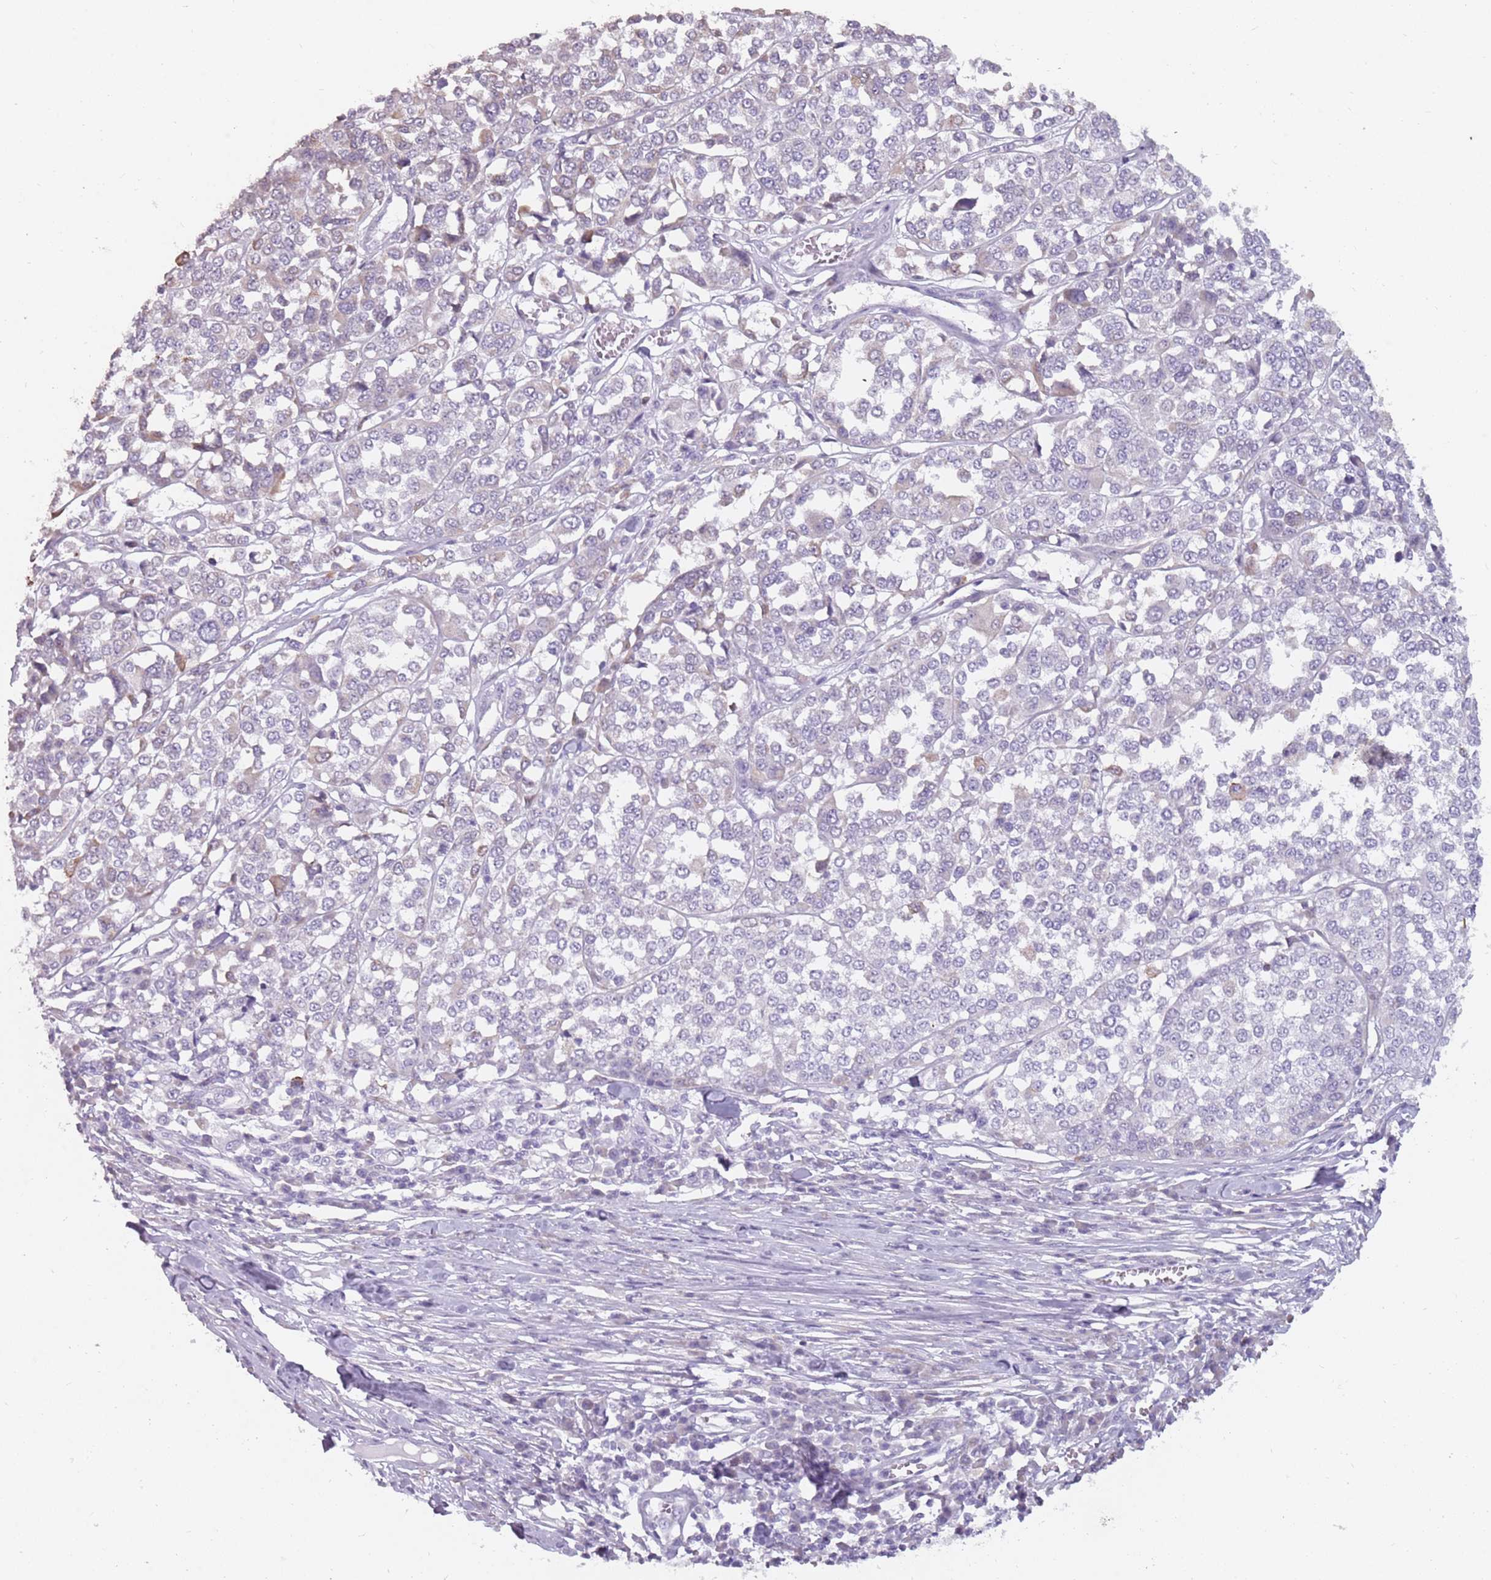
{"staining": {"intensity": "negative", "quantity": "none", "location": "none"}, "tissue": "melanoma", "cell_type": "Tumor cells", "image_type": "cancer", "snomed": [{"axis": "morphology", "description": "Malignant melanoma, Metastatic site"}, {"axis": "topography", "description": "Lymph node"}], "caption": "Immunohistochemical staining of melanoma exhibits no significant positivity in tumor cells.", "gene": "DDX4", "patient": {"sex": "male", "age": 44}}